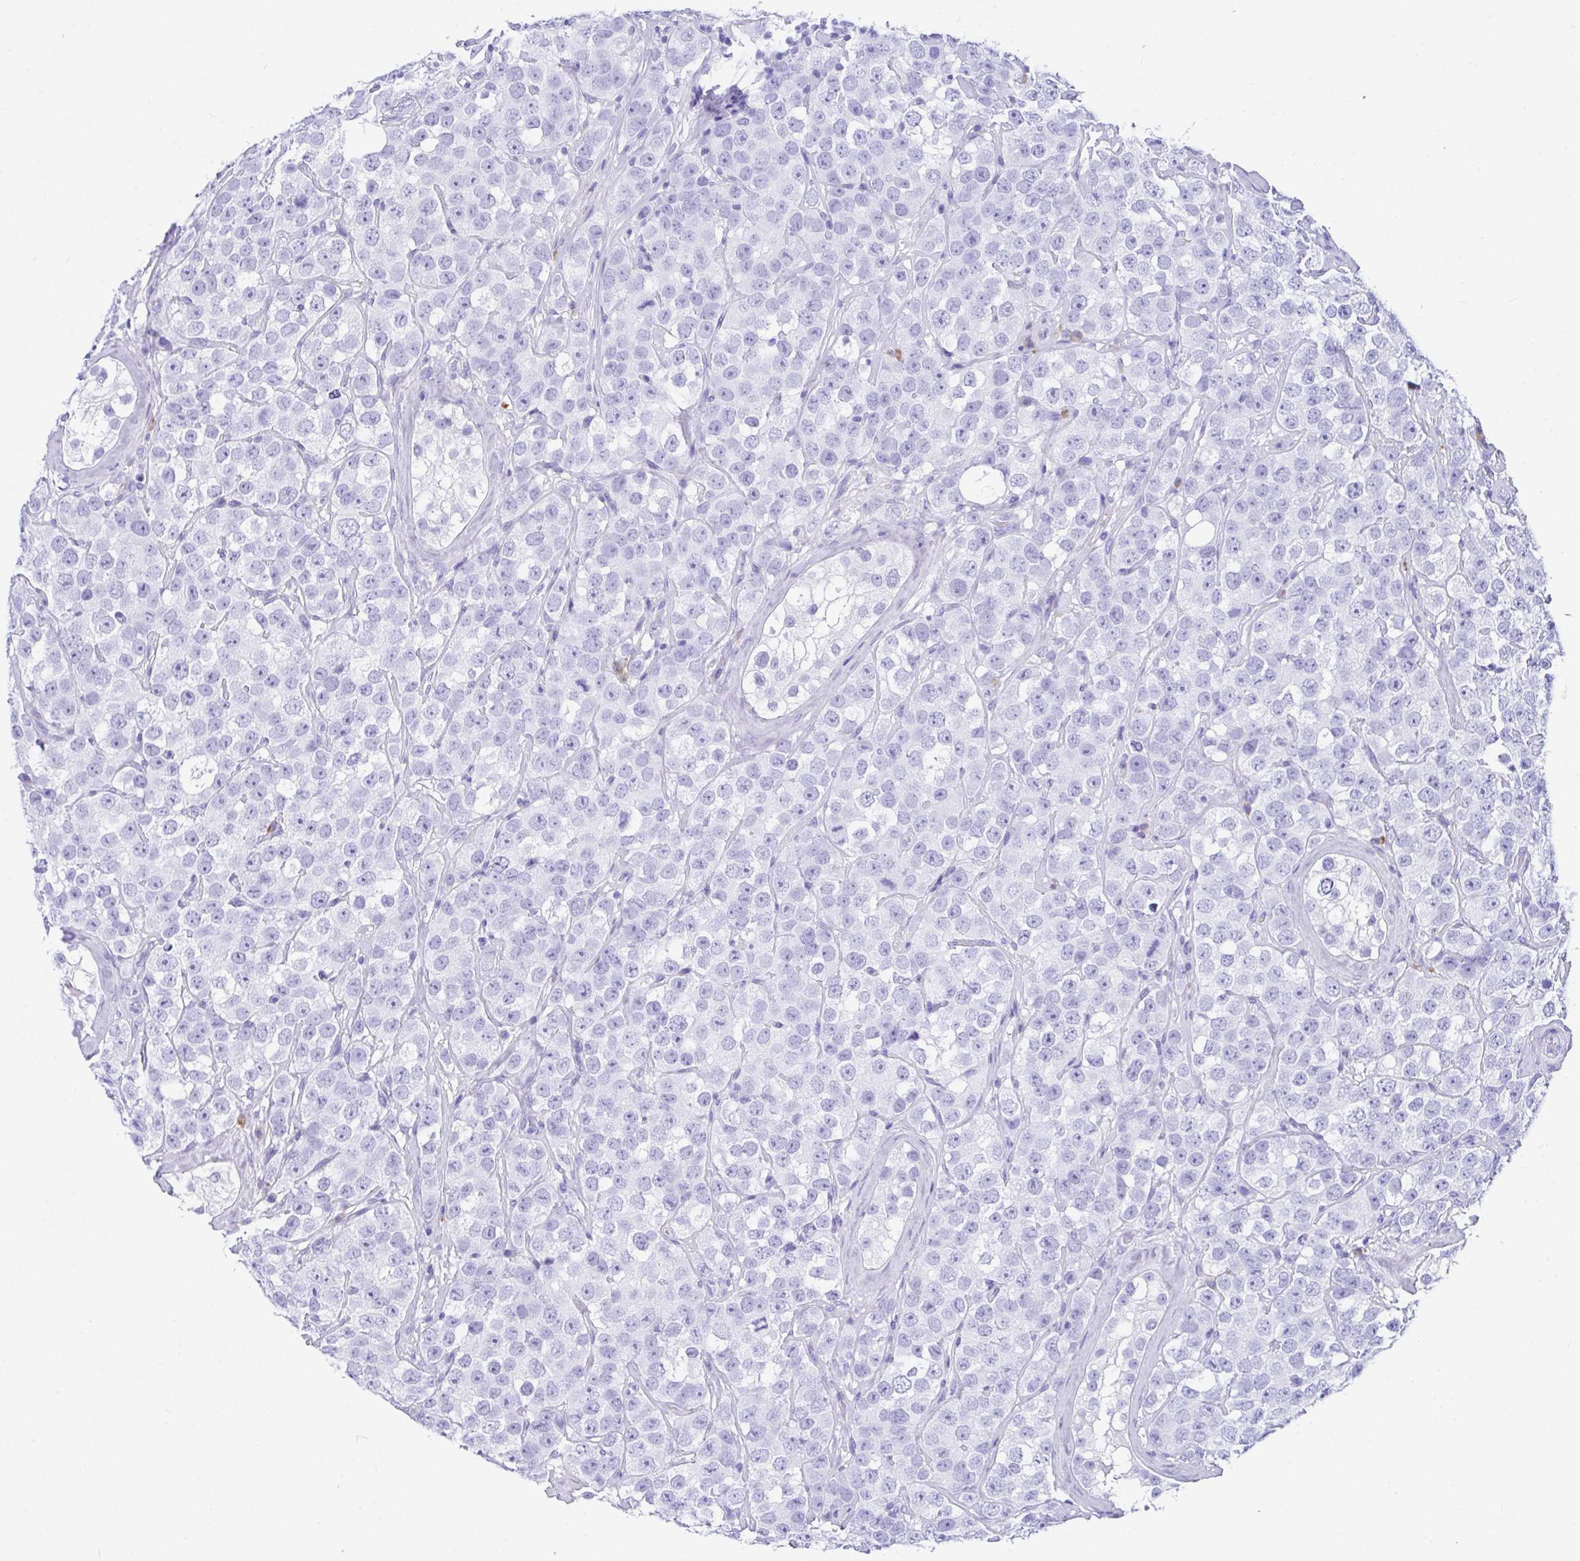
{"staining": {"intensity": "negative", "quantity": "none", "location": "none"}, "tissue": "testis cancer", "cell_type": "Tumor cells", "image_type": "cancer", "snomed": [{"axis": "morphology", "description": "Seminoma, NOS"}, {"axis": "topography", "description": "Testis"}], "caption": "IHC image of human testis cancer (seminoma) stained for a protein (brown), which shows no expression in tumor cells.", "gene": "BEST4", "patient": {"sex": "male", "age": 28}}